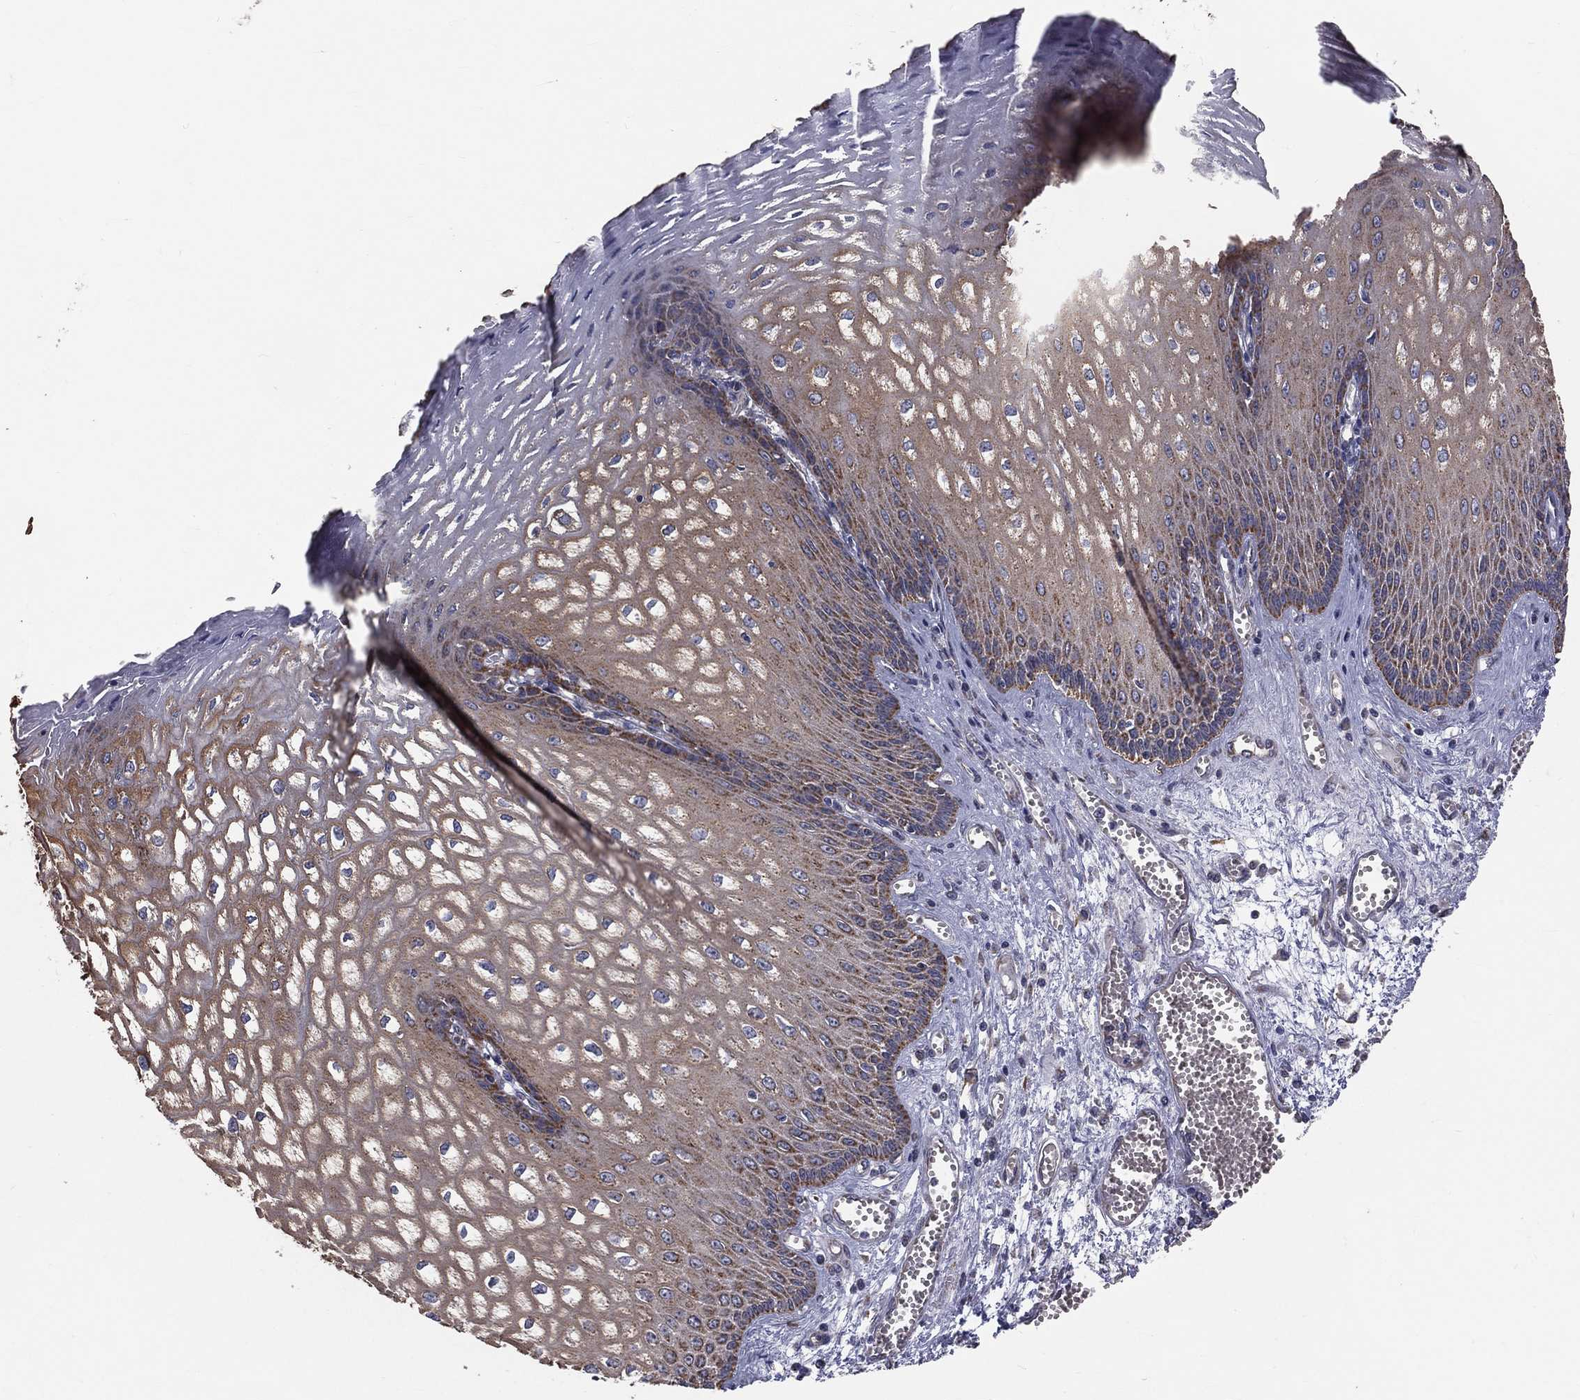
{"staining": {"intensity": "weak", "quantity": "25%-75%", "location": "cytoplasmic/membranous"}, "tissue": "esophagus", "cell_type": "Squamous epithelial cells", "image_type": "normal", "snomed": [{"axis": "morphology", "description": "Normal tissue, NOS"}, {"axis": "topography", "description": "Esophagus"}], "caption": "DAB immunohistochemical staining of benign human esophagus exhibits weak cytoplasmic/membranous protein positivity in approximately 25%-75% of squamous epithelial cells. (brown staining indicates protein expression, while blue staining denotes nuclei).", "gene": "MRPL46", "patient": {"sex": "male", "age": 58}}